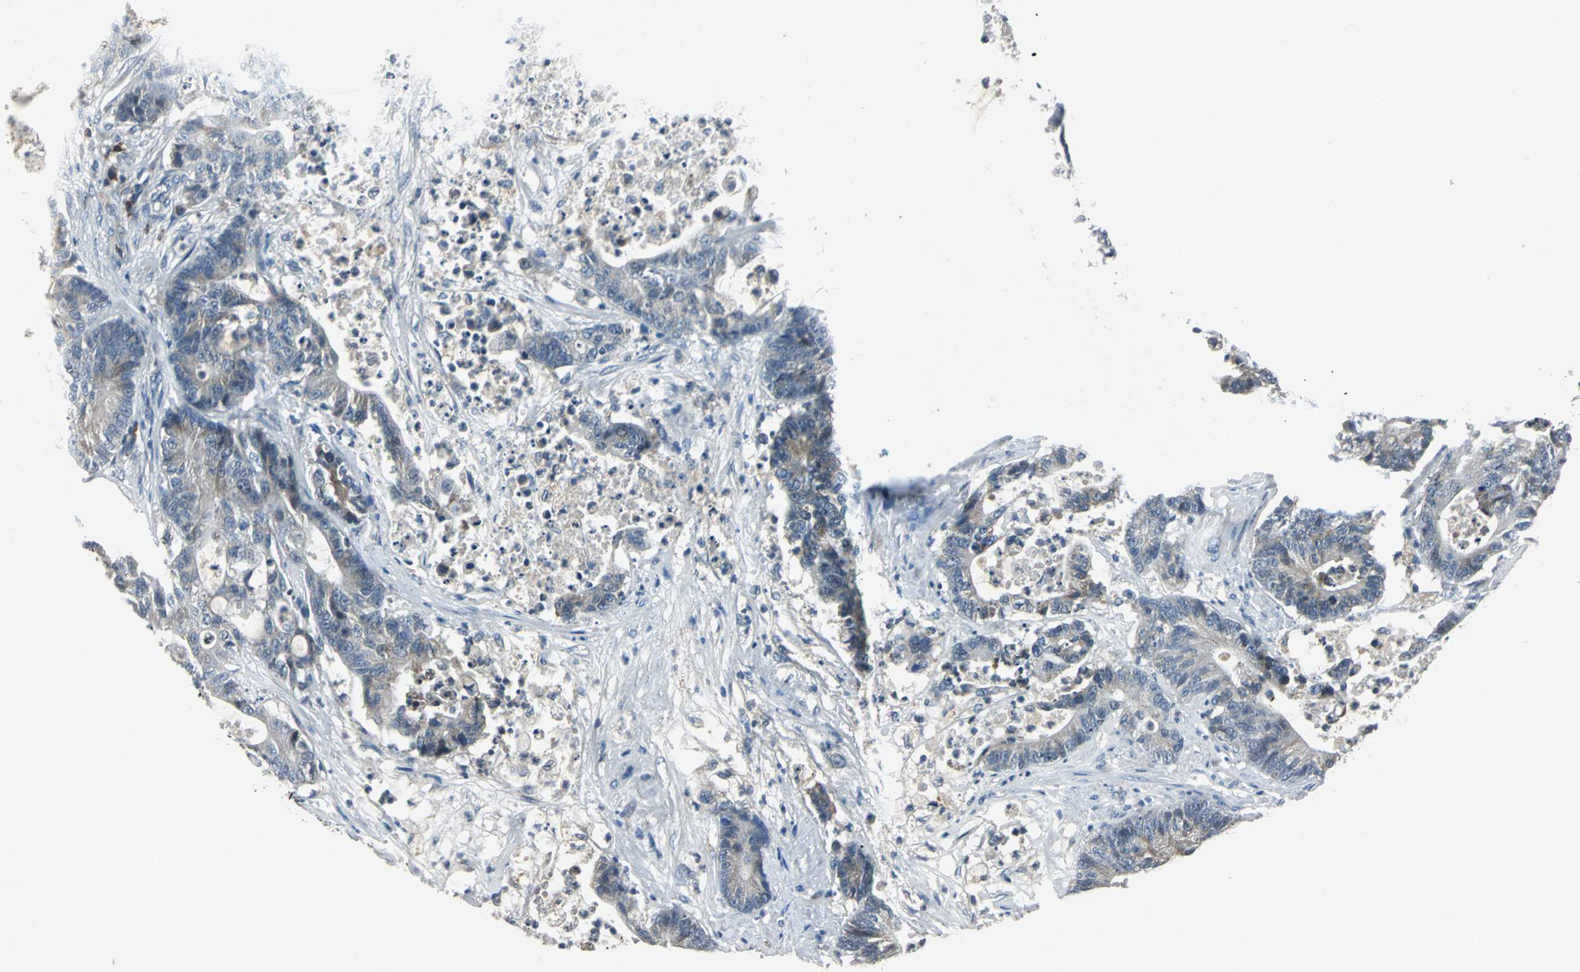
{"staining": {"intensity": "weak", "quantity": "<25%", "location": "cytoplasmic/membranous"}, "tissue": "colorectal cancer", "cell_type": "Tumor cells", "image_type": "cancer", "snomed": [{"axis": "morphology", "description": "Adenocarcinoma, NOS"}, {"axis": "topography", "description": "Colon"}], "caption": "This is an IHC micrograph of colorectal cancer. There is no positivity in tumor cells.", "gene": "SLC2A13", "patient": {"sex": "female", "age": 84}}